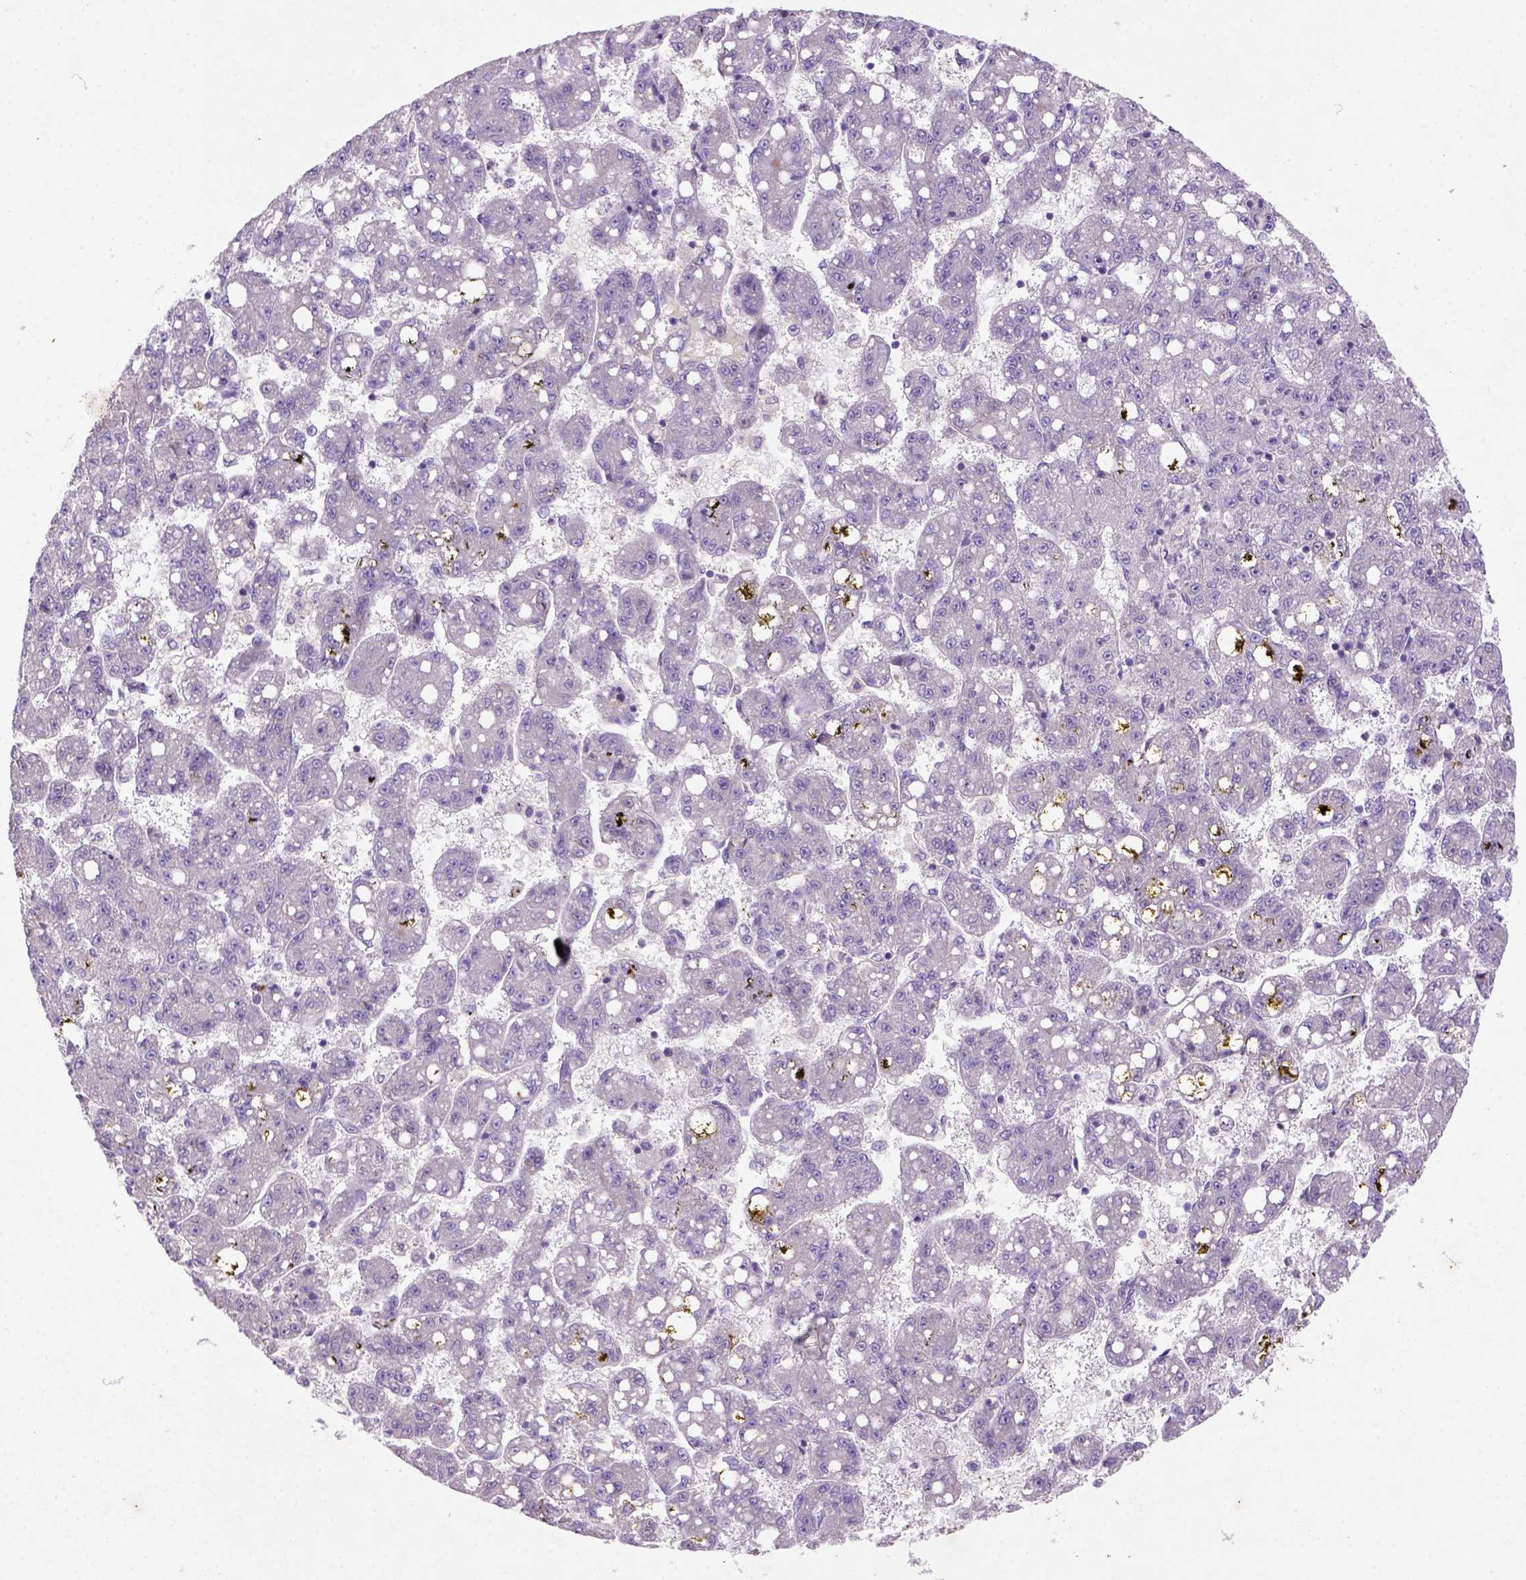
{"staining": {"intensity": "negative", "quantity": "none", "location": "none"}, "tissue": "liver cancer", "cell_type": "Tumor cells", "image_type": "cancer", "snomed": [{"axis": "morphology", "description": "Carcinoma, Hepatocellular, NOS"}, {"axis": "topography", "description": "Liver"}], "caption": "DAB immunohistochemical staining of human liver cancer (hepatocellular carcinoma) reveals no significant positivity in tumor cells.", "gene": "NUDT2", "patient": {"sex": "female", "age": 65}}